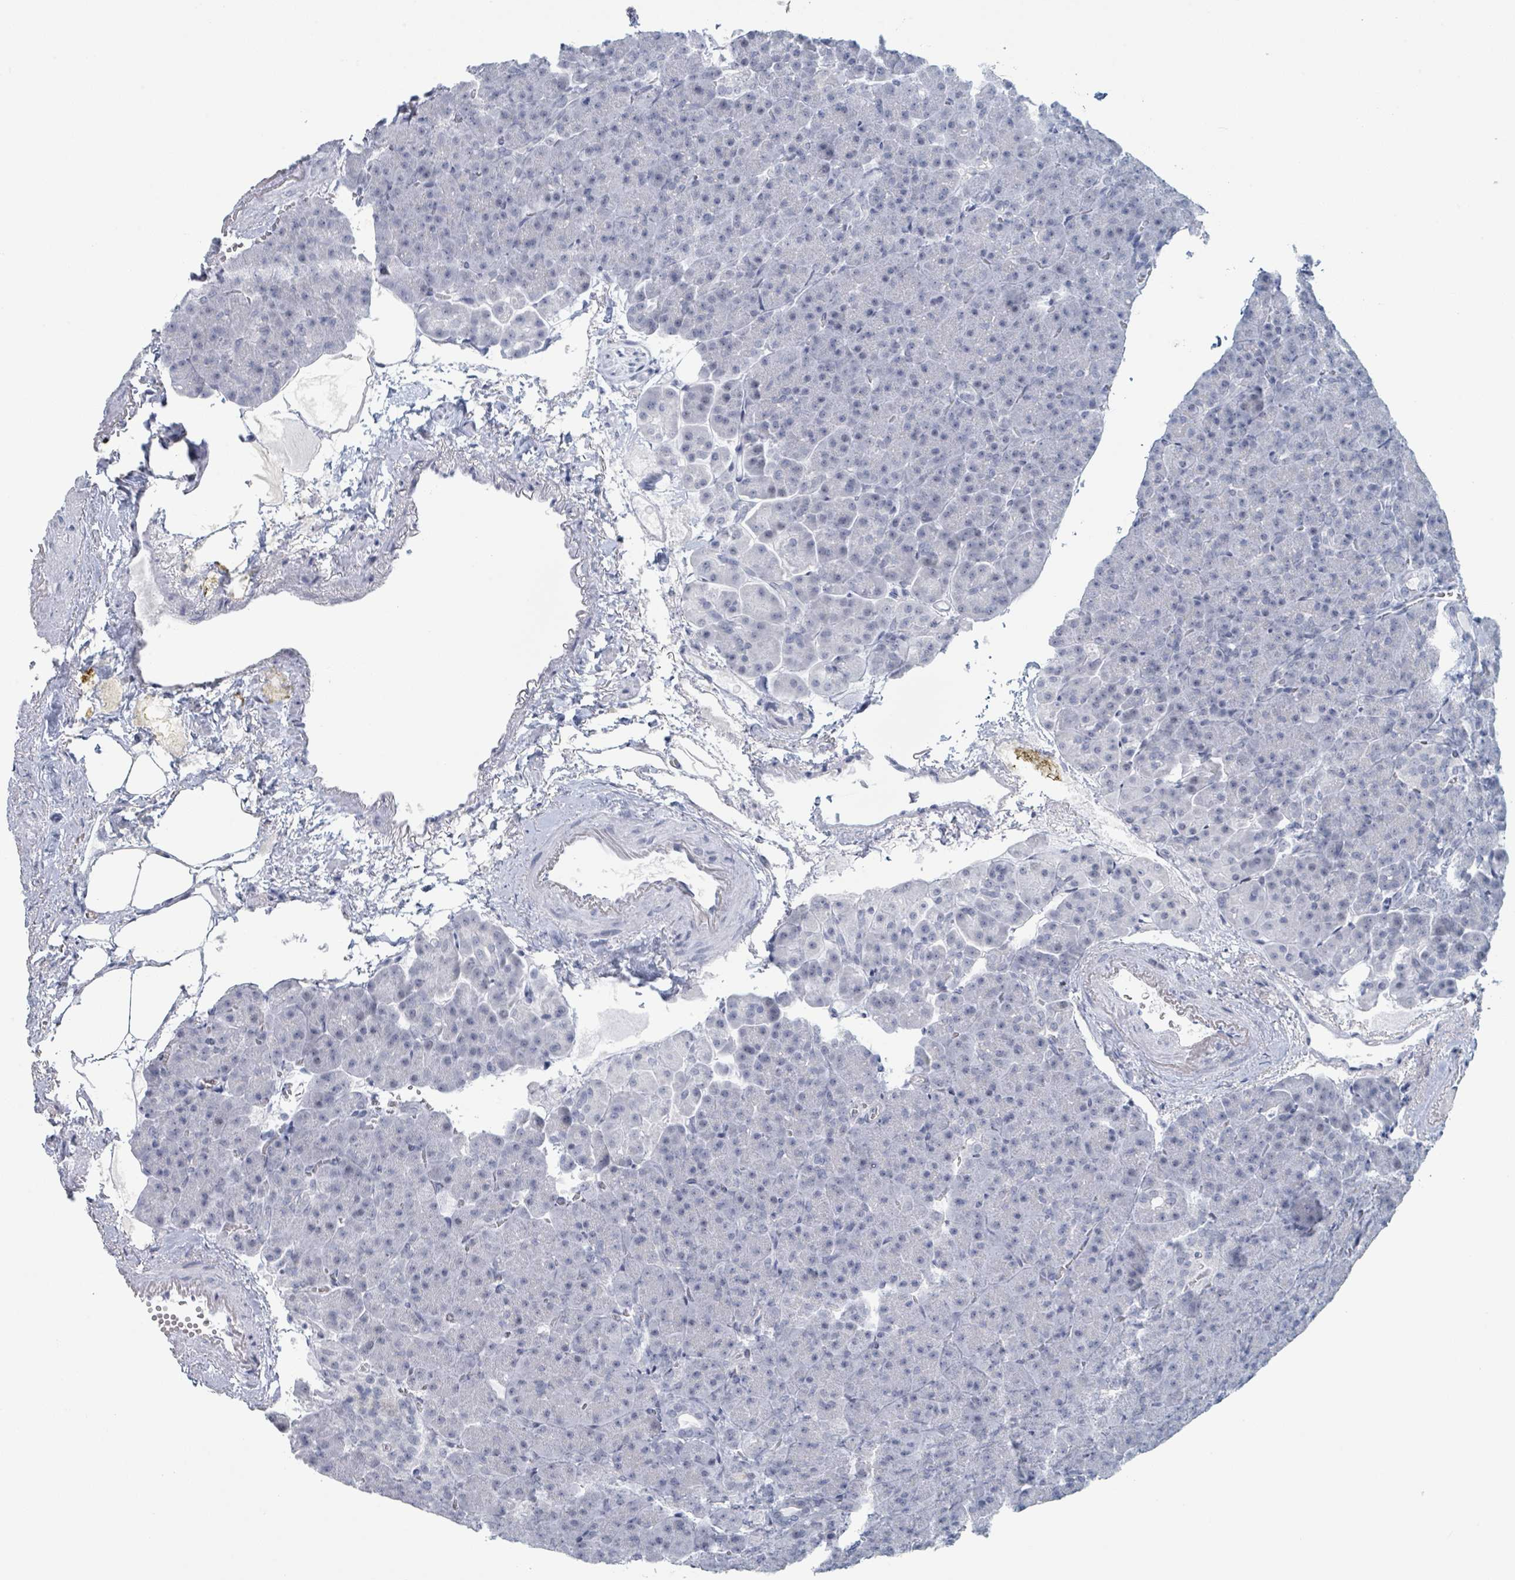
{"staining": {"intensity": "negative", "quantity": "none", "location": "none"}, "tissue": "pancreas", "cell_type": "Exocrine glandular cells", "image_type": "normal", "snomed": [{"axis": "morphology", "description": "Normal tissue, NOS"}, {"axis": "topography", "description": "Pancreas"}], "caption": "Histopathology image shows no protein staining in exocrine glandular cells of benign pancreas. (IHC, brightfield microscopy, high magnification).", "gene": "GPR15LG", "patient": {"sex": "female", "age": 74}}